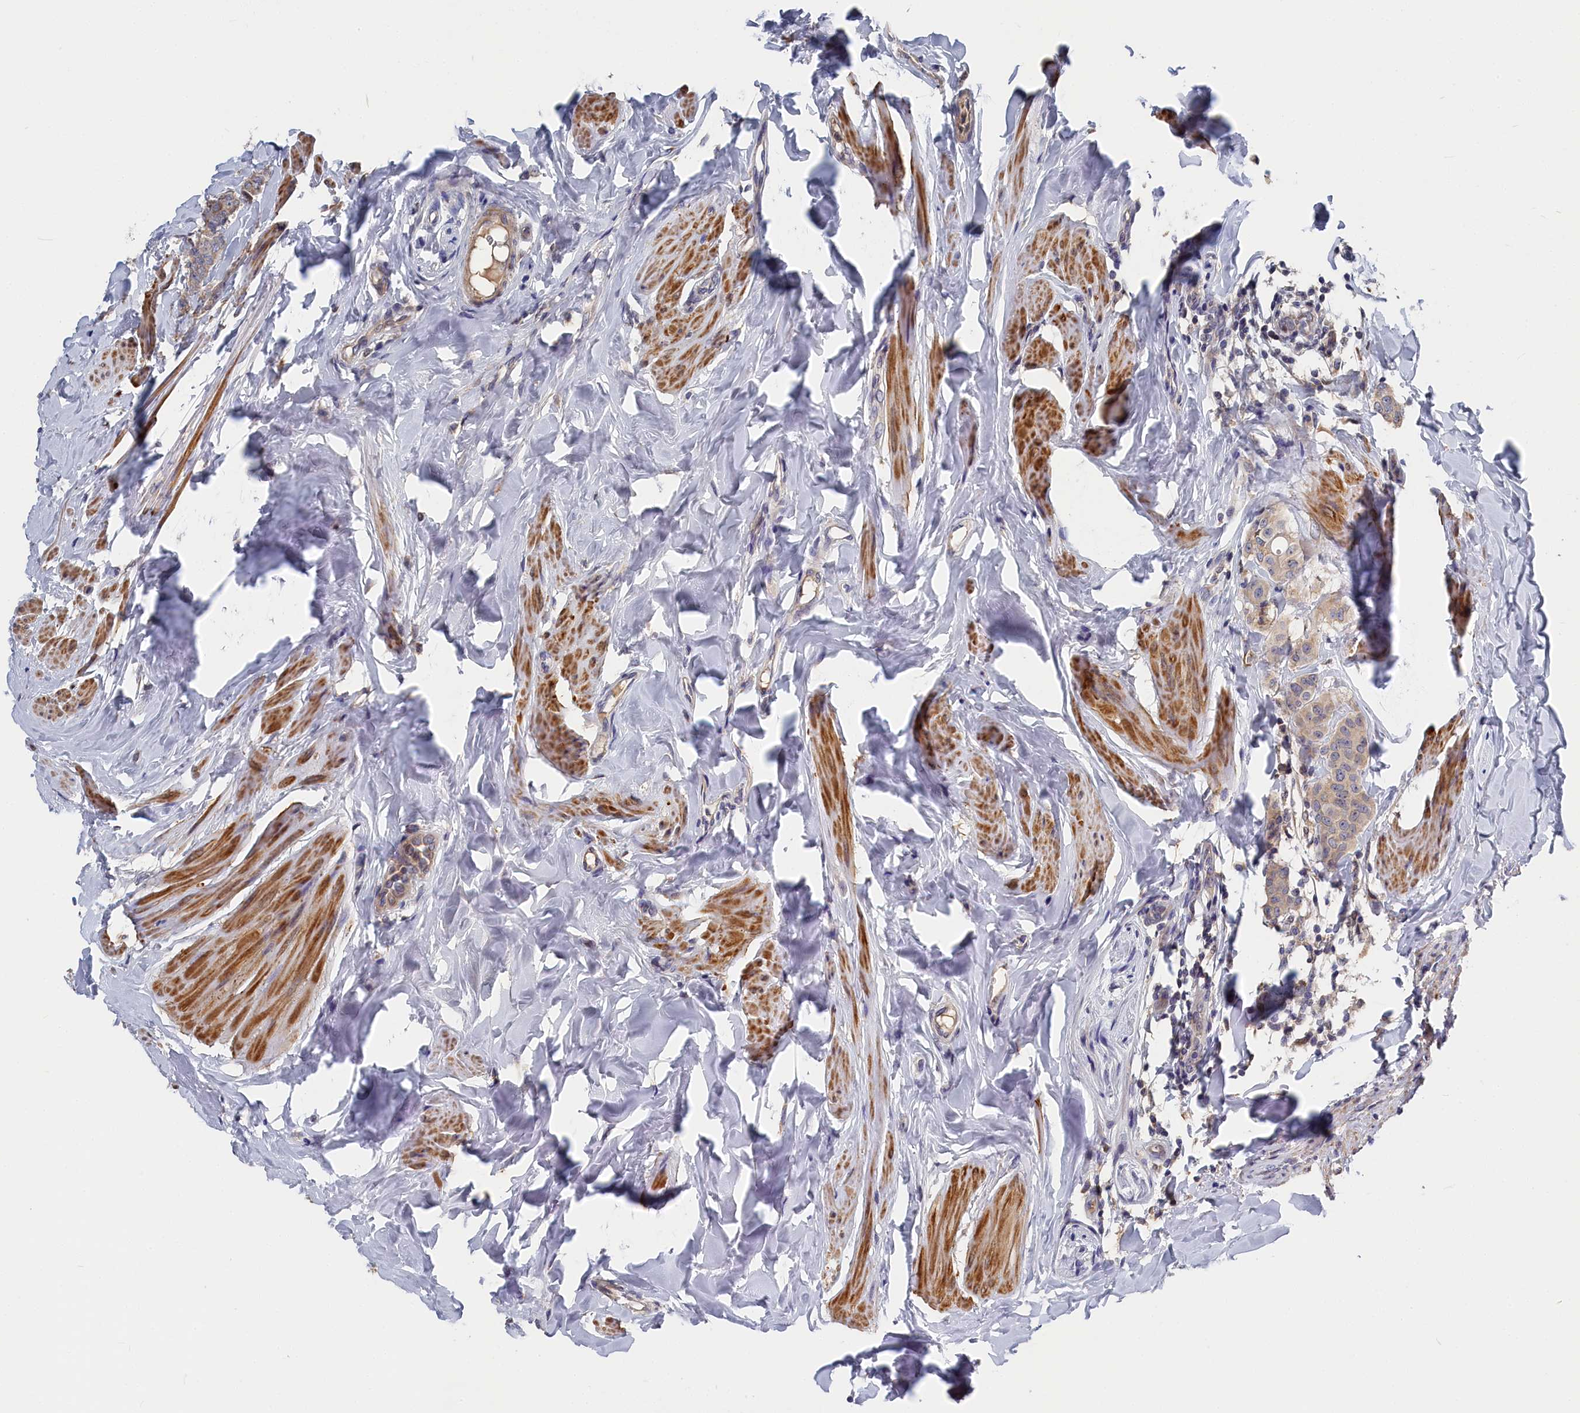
{"staining": {"intensity": "weak", "quantity": "25%-75%", "location": "cytoplasmic/membranous"}, "tissue": "breast cancer", "cell_type": "Tumor cells", "image_type": "cancer", "snomed": [{"axis": "morphology", "description": "Duct carcinoma"}, {"axis": "topography", "description": "Breast"}], "caption": "Weak cytoplasmic/membranous staining is identified in approximately 25%-75% of tumor cells in breast cancer (invasive ductal carcinoma). The staining was performed using DAB (3,3'-diaminobenzidine) to visualize the protein expression in brown, while the nuclei were stained in blue with hematoxylin (Magnification: 20x).", "gene": "CYB5D2", "patient": {"sex": "female", "age": 40}}